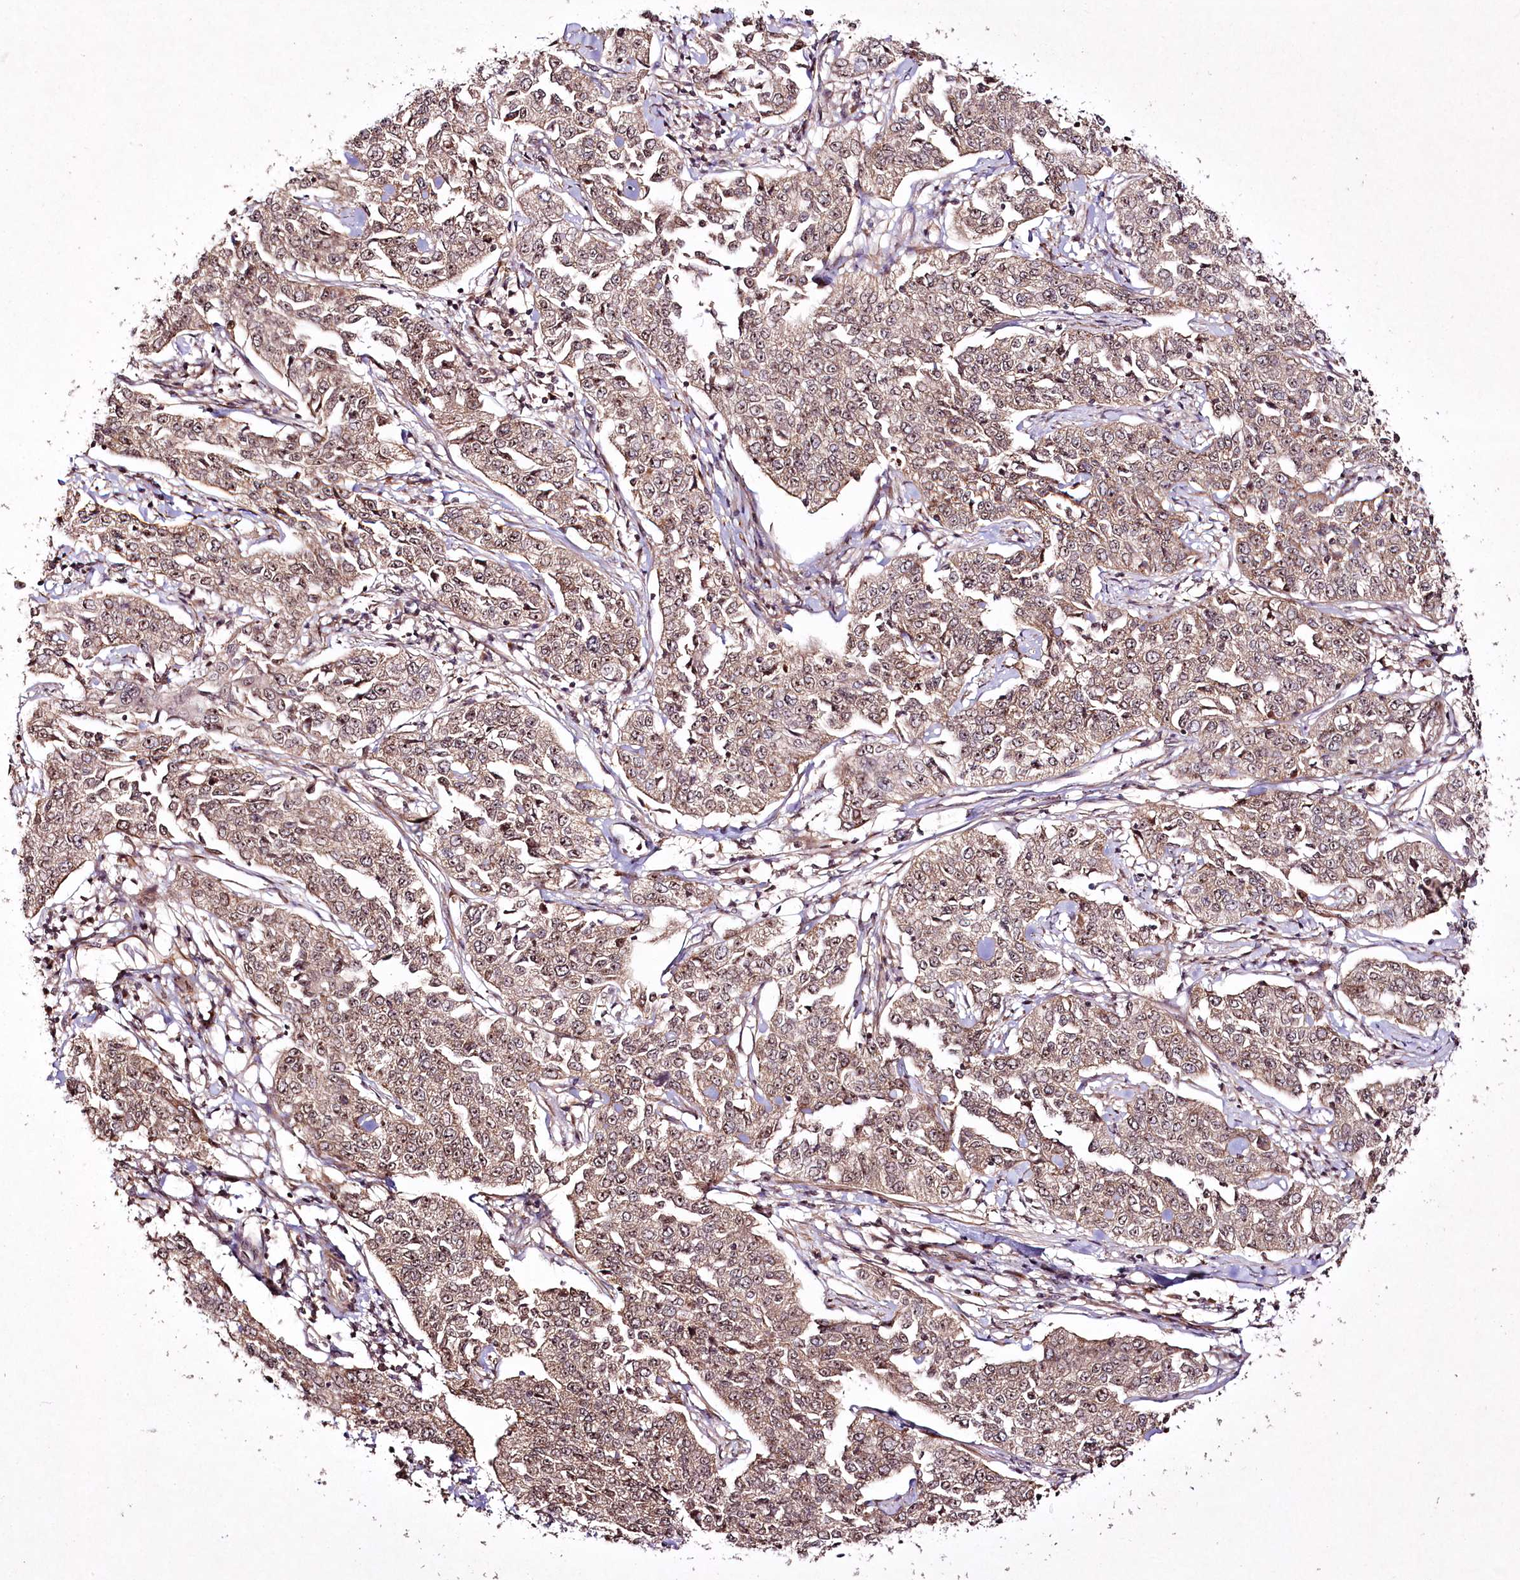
{"staining": {"intensity": "weak", "quantity": ">75%", "location": "cytoplasmic/membranous,nuclear"}, "tissue": "cervical cancer", "cell_type": "Tumor cells", "image_type": "cancer", "snomed": [{"axis": "morphology", "description": "Squamous cell carcinoma, NOS"}, {"axis": "topography", "description": "Cervix"}], "caption": "Protein expression by immunohistochemistry (IHC) shows weak cytoplasmic/membranous and nuclear expression in approximately >75% of tumor cells in cervical cancer.", "gene": "CCDC59", "patient": {"sex": "female", "age": 35}}